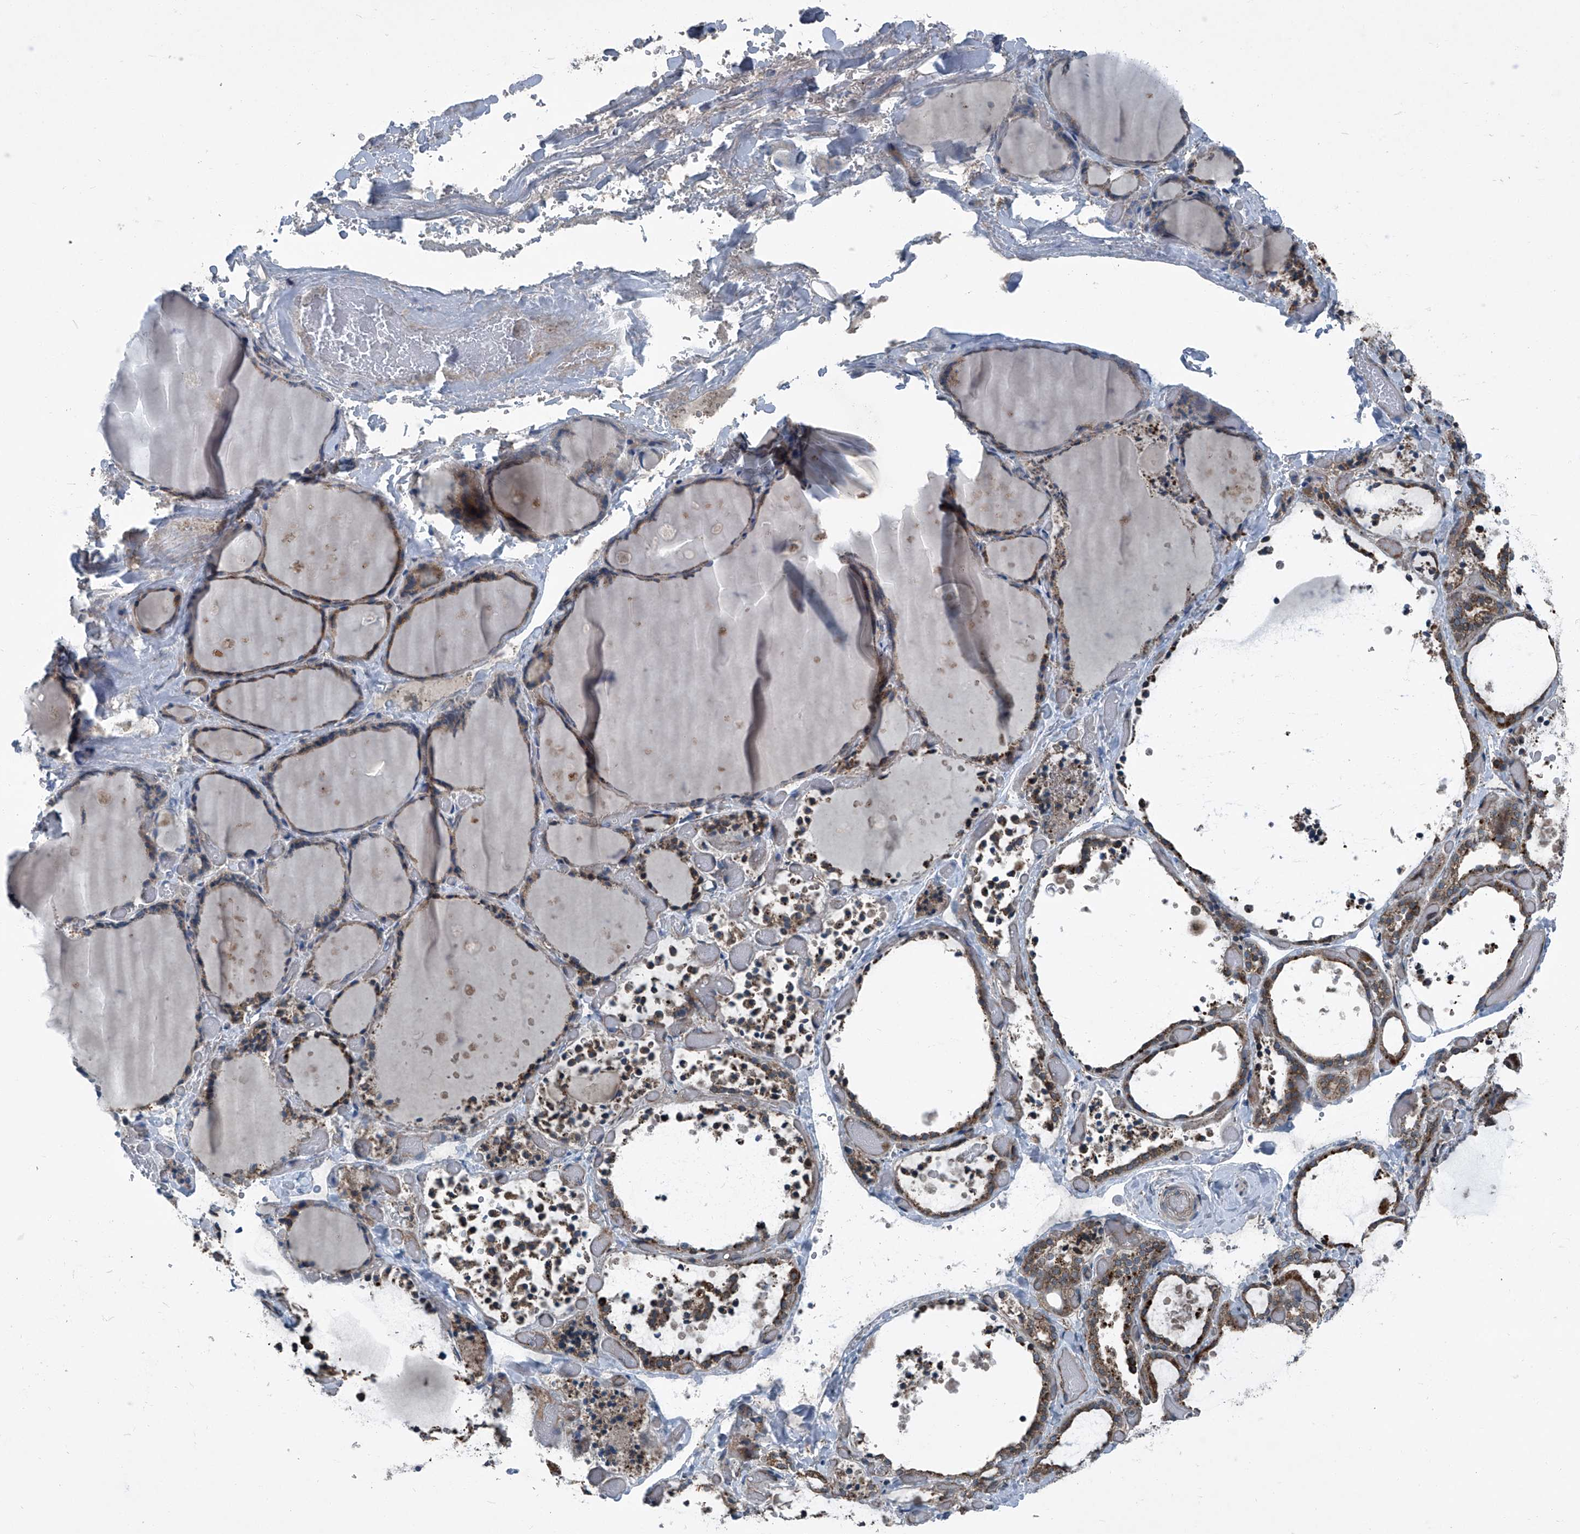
{"staining": {"intensity": "moderate", "quantity": ">75%", "location": "cytoplasmic/membranous"}, "tissue": "thyroid gland", "cell_type": "Glandular cells", "image_type": "normal", "snomed": [{"axis": "morphology", "description": "Normal tissue, NOS"}, {"axis": "topography", "description": "Thyroid gland"}], "caption": "High-magnification brightfield microscopy of benign thyroid gland stained with DAB (brown) and counterstained with hematoxylin (blue). glandular cells exhibit moderate cytoplasmic/membranous positivity is seen in approximately>75% of cells.", "gene": "SENP2", "patient": {"sex": "female", "age": 44}}